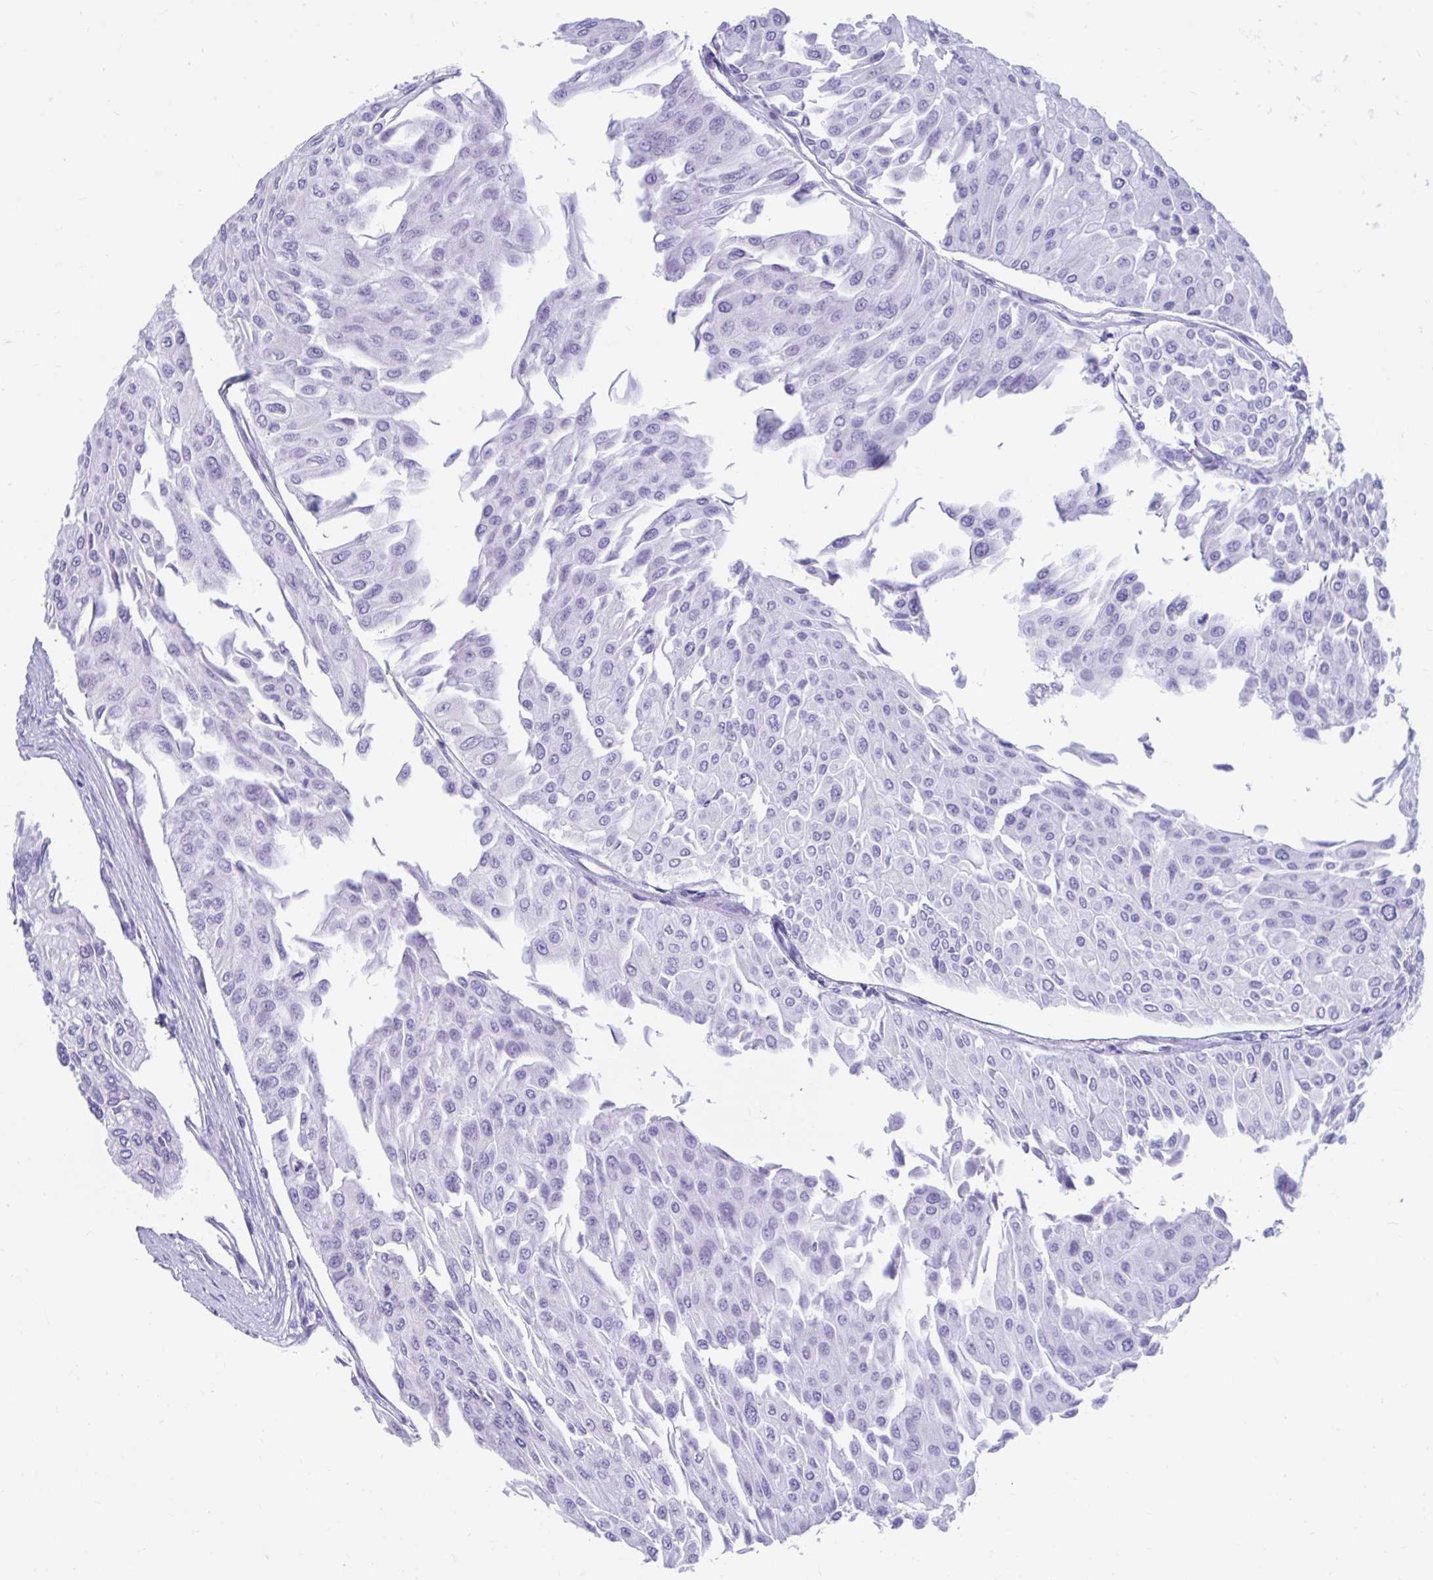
{"staining": {"intensity": "negative", "quantity": "none", "location": "none"}, "tissue": "urothelial cancer", "cell_type": "Tumor cells", "image_type": "cancer", "snomed": [{"axis": "morphology", "description": "Urothelial carcinoma, NOS"}, {"axis": "topography", "description": "Urinary bladder"}], "caption": "IHC of transitional cell carcinoma shows no positivity in tumor cells.", "gene": "SMIM9", "patient": {"sex": "male", "age": 67}}